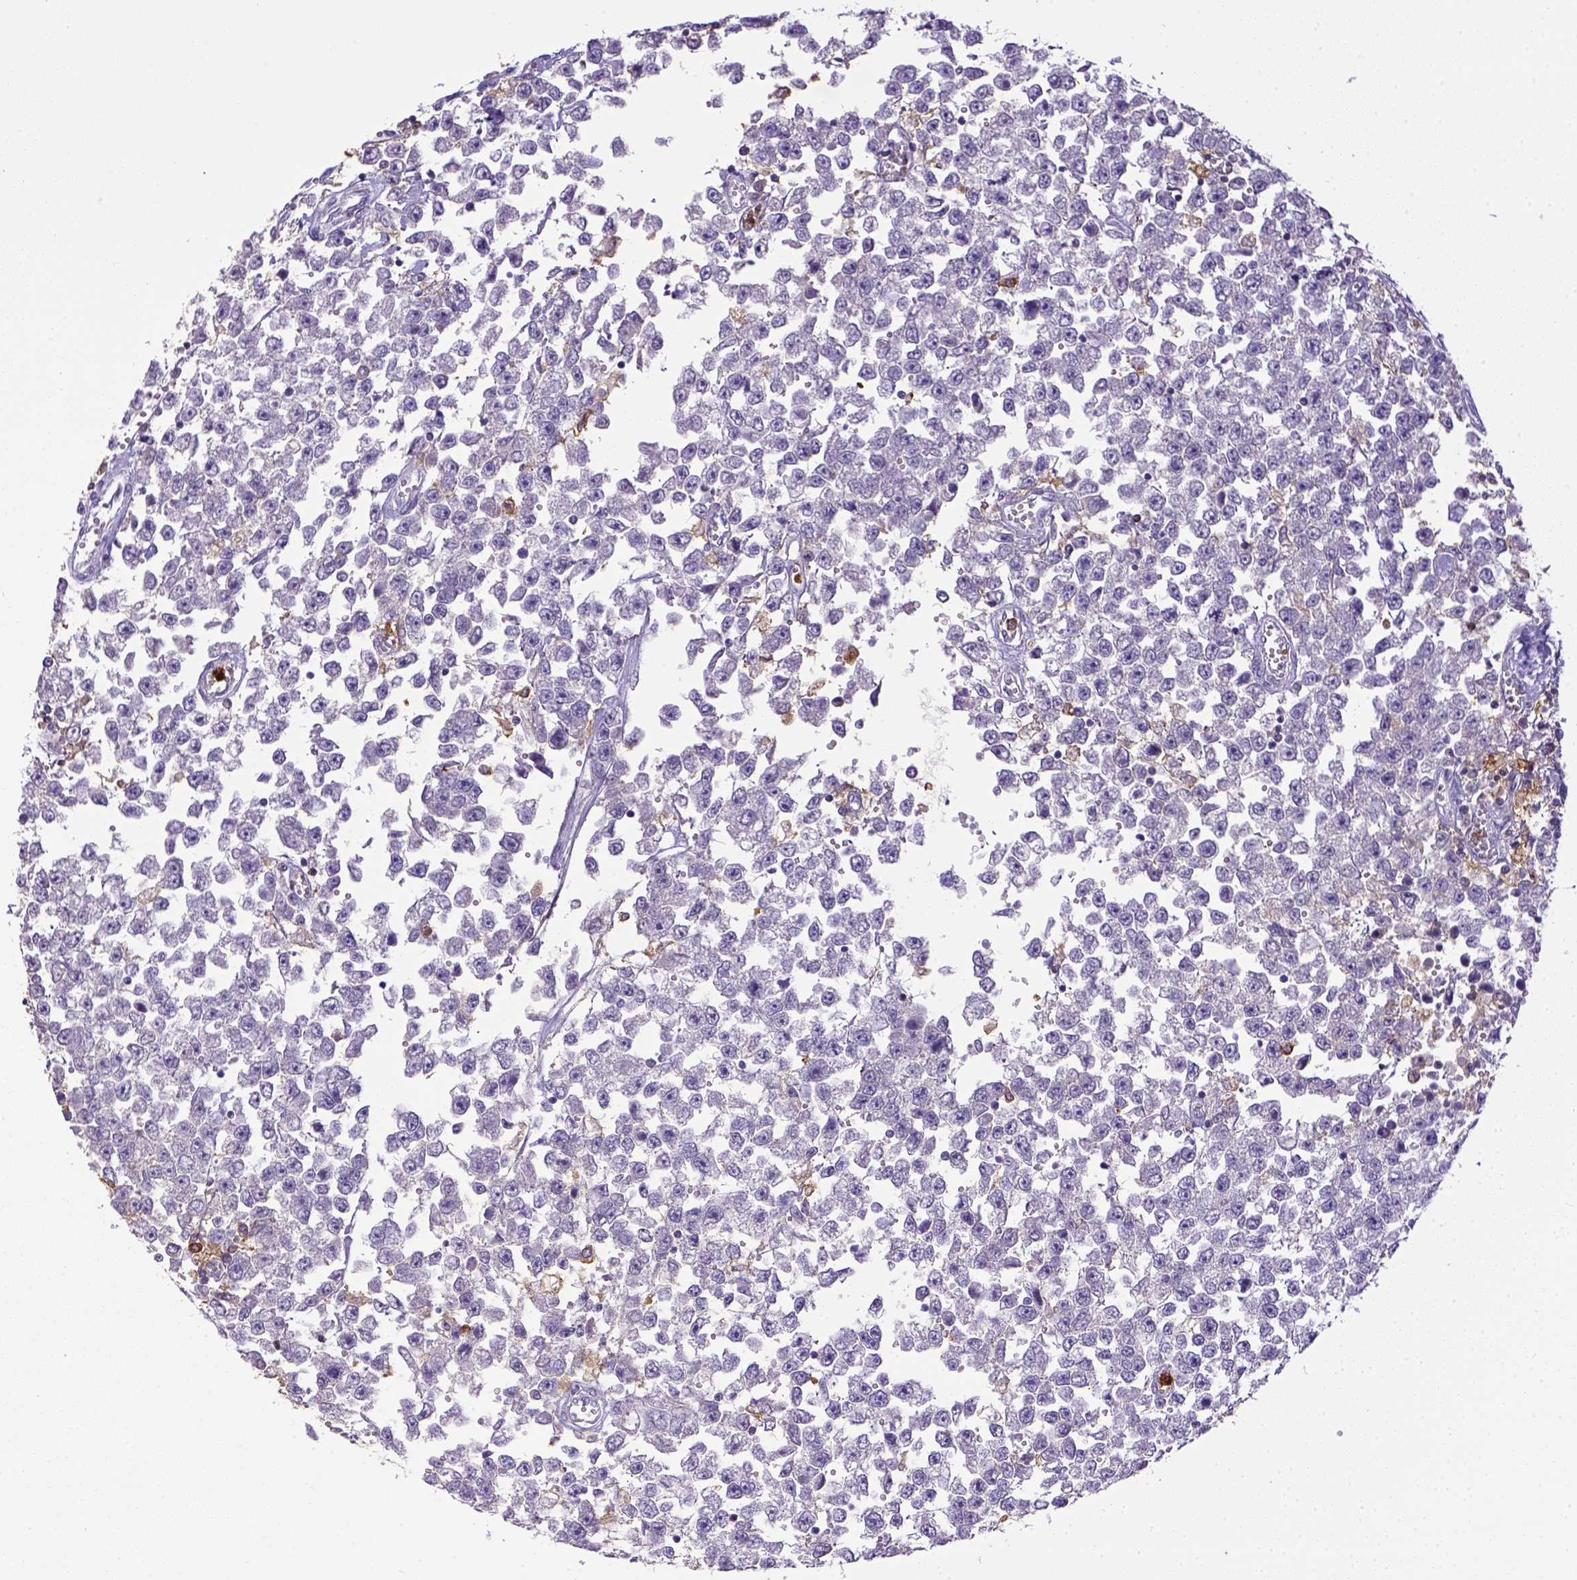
{"staining": {"intensity": "negative", "quantity": "none", "location": "none"}, "tissue": "testis cancer", "cell_type": "Tumor cells", "image_type": "cancer", "snomed": [{"axis": "morphology", "description": "Seminoma, NOS"}, {"axis": "topography", "description": "Testis"}], "caption": "A photomicrograph of testis seminoma stained for a protein displays no brown staining in tumor cells.", "gene": "ITGAM", "patient": {"sex": "male", "age": 34}}